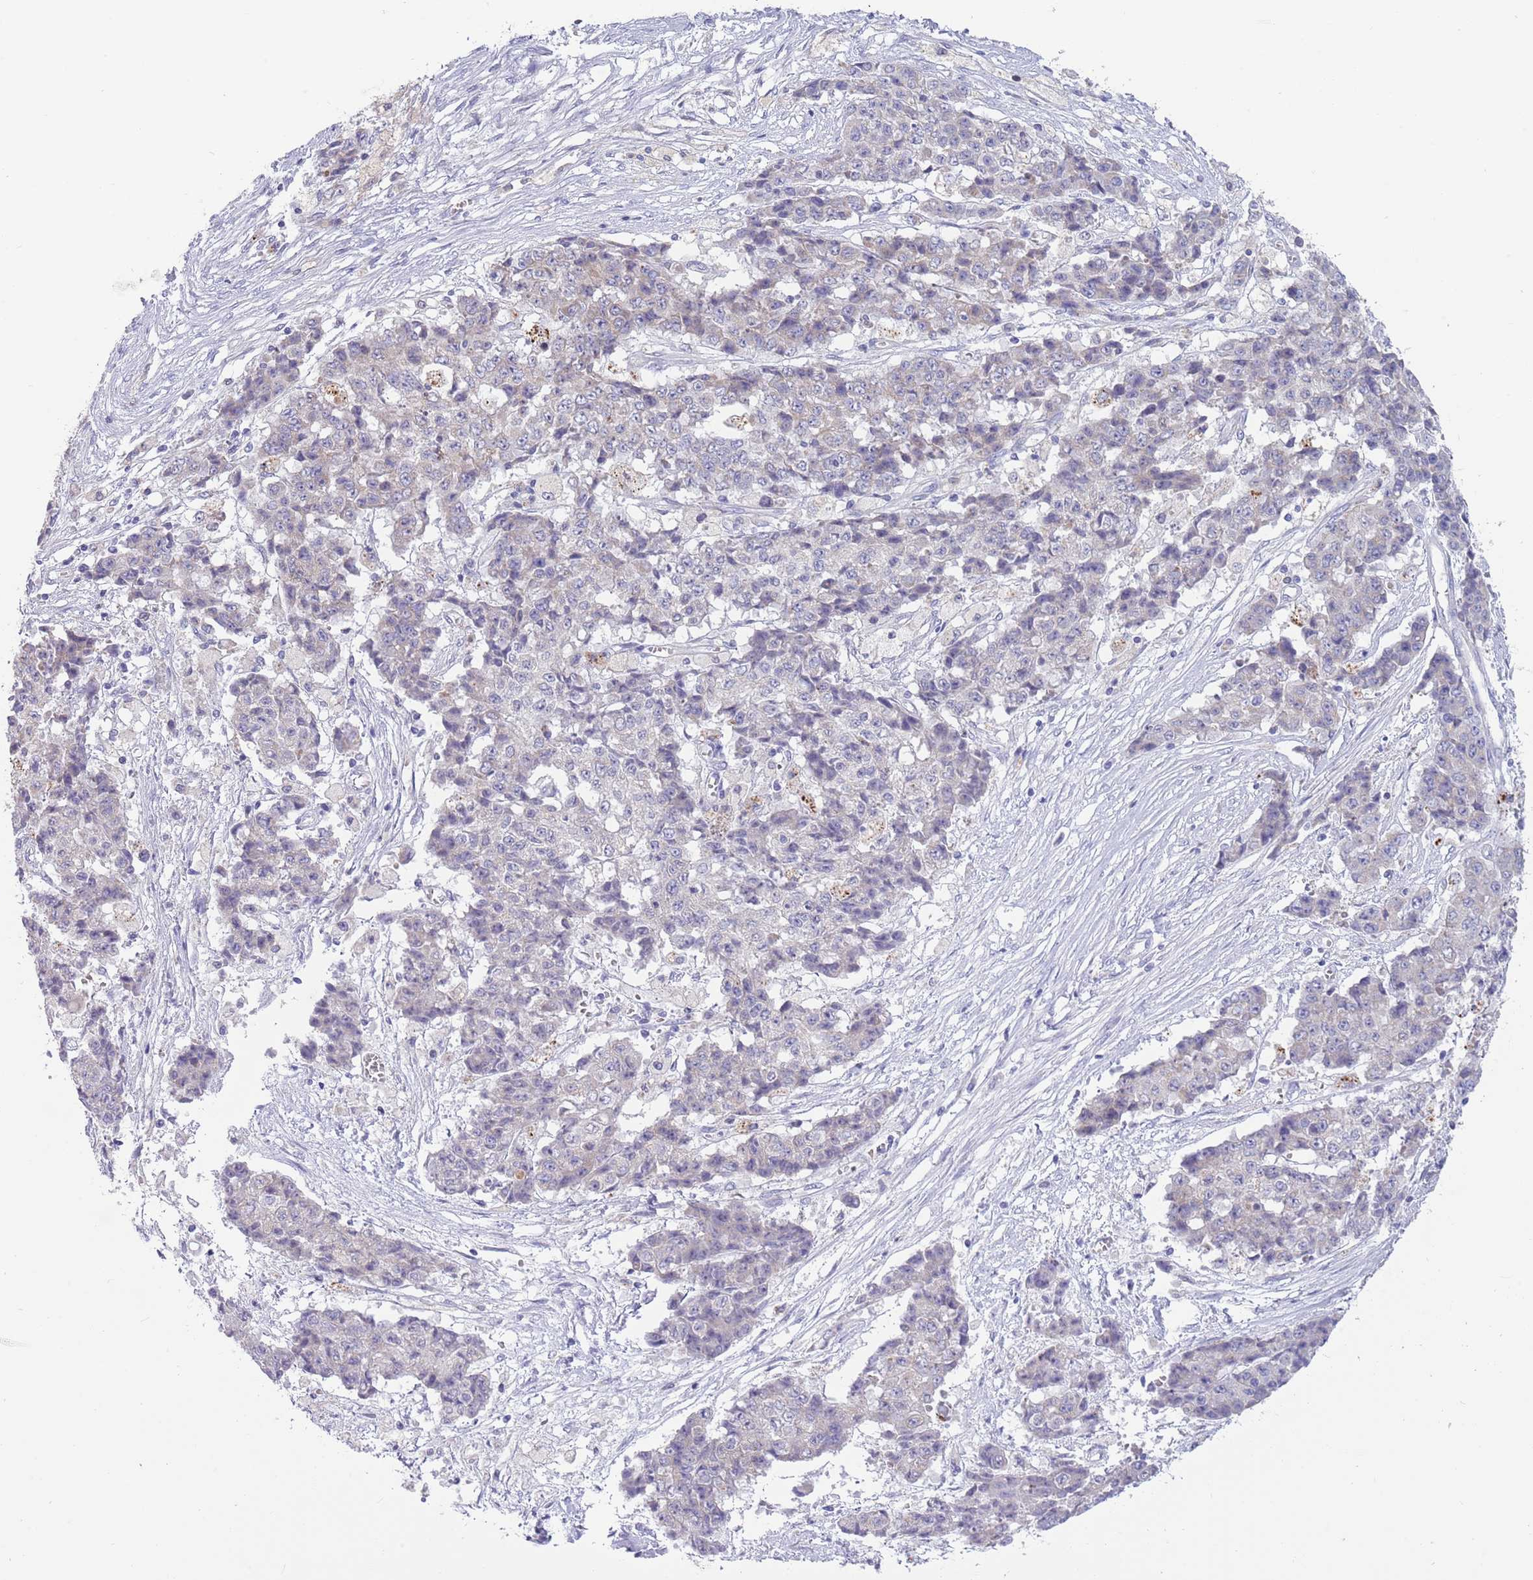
{"staining": {"intensity": "negative", "quantity": "none", "location": "none"}, "tissue": "ovarian cancer", "cell_type": "Tumor cells", "image_type": "cancer", "snomed": [{"axis": "morphology", "description": "Carcinoma, endometroid"}, {"axis": "topography", "description": "Ovary"}], "caption": "An immunohistochemistry (IHC) image of ovarian cancer is shown. There is no staining in tumor cells of ovarian cancer.", "gene": "DDHD1", "patient": {"sex": "female", "age": 42}}